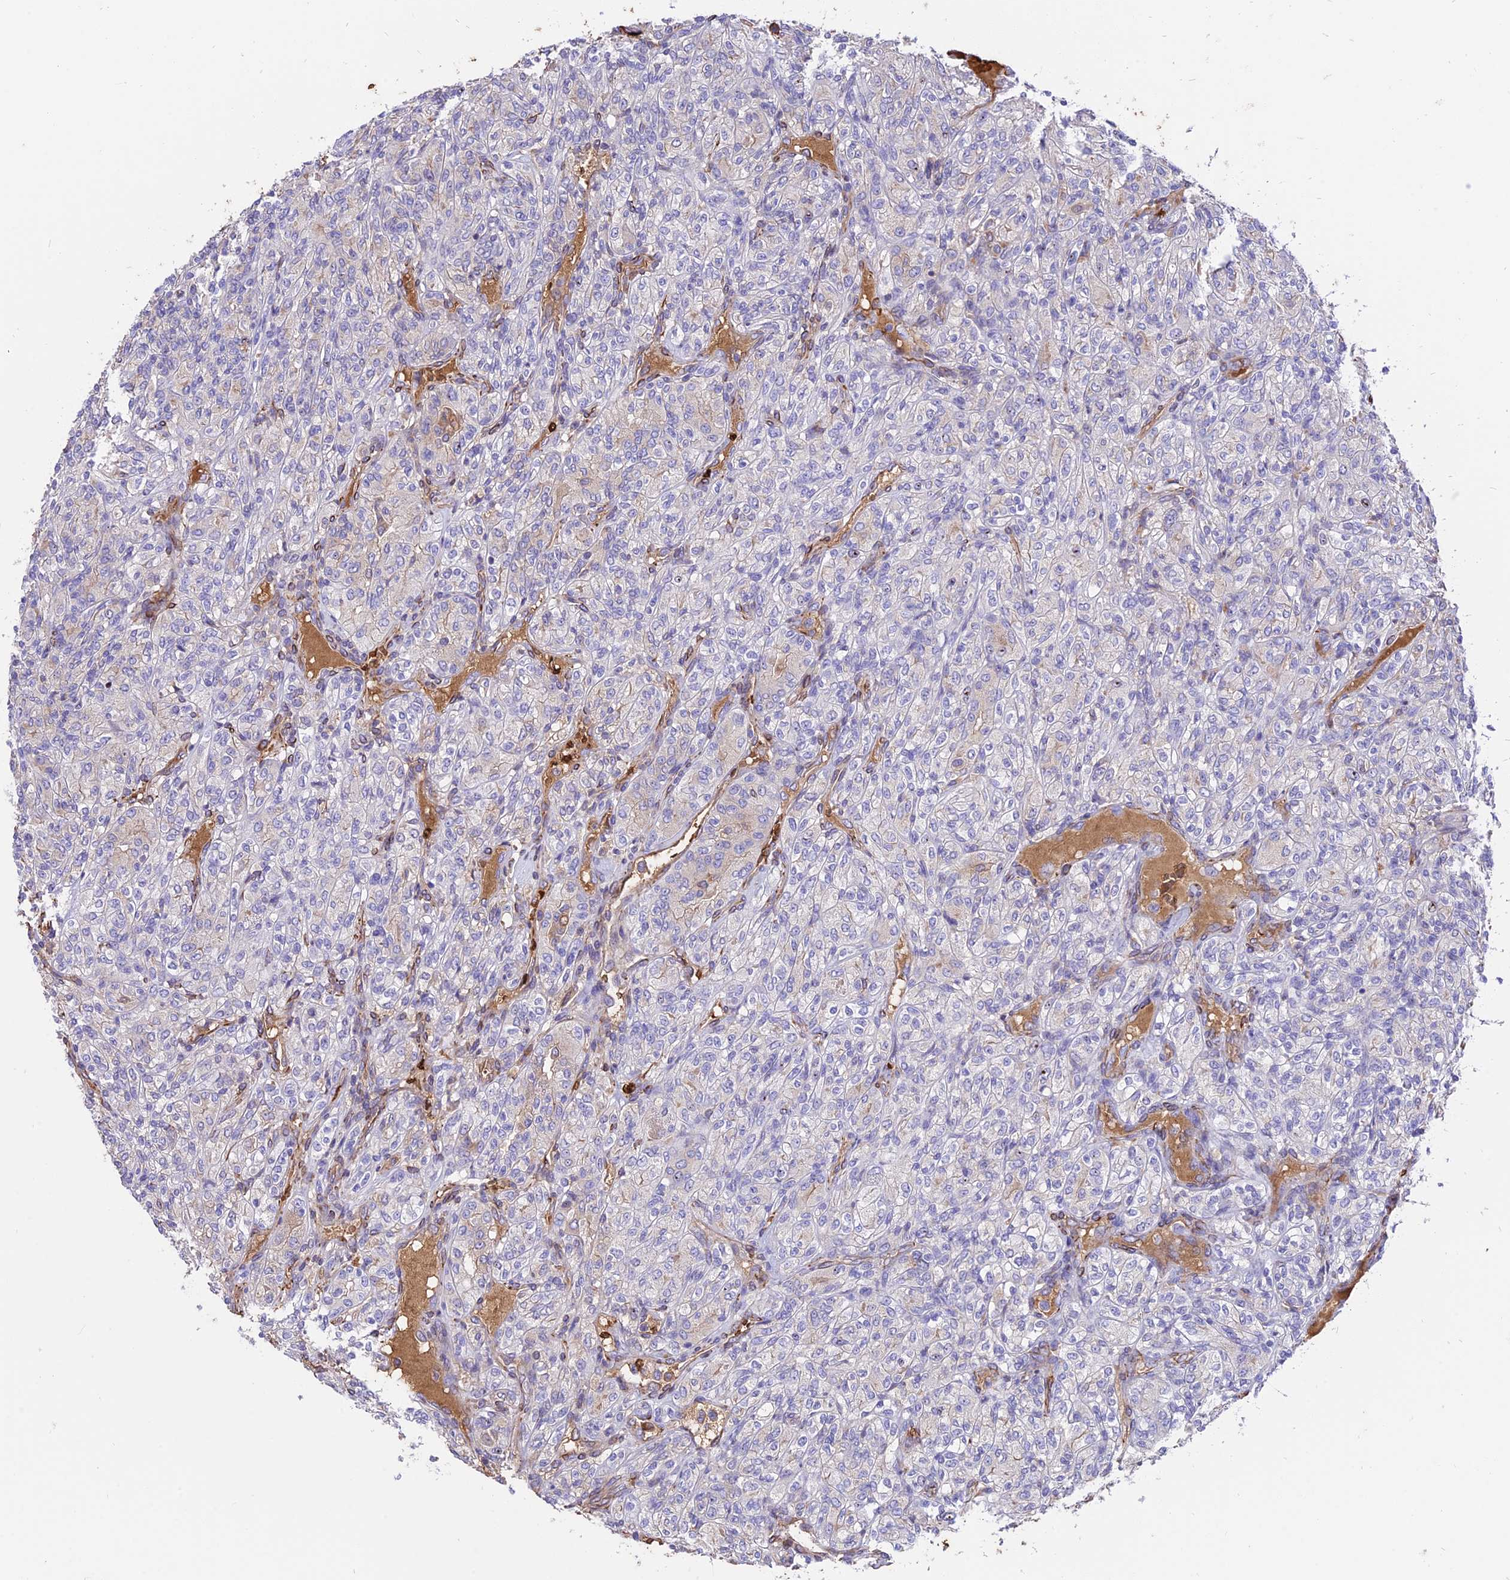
{"staining": {"intensity": "negative", "quantity": "none", "location": "none"}, "tissue": "renal cancer", "cell_type": "Tumor cells", "image_type": "cancer", "snomed": [{"axis": "morphology", "description": "Adenocarcinoma, NOS"}, {"axis": "topography", "description": "Kidney"}], "caption": "Immunohistochemistry histopathology image of neoplastic tissue: human renal cancer stained with DAB displays no significant protein positivity in tumor cells. Nuclei are stained in blue.", "gene": "TTC4", "patient": {"sex": "male", "age": 77}}